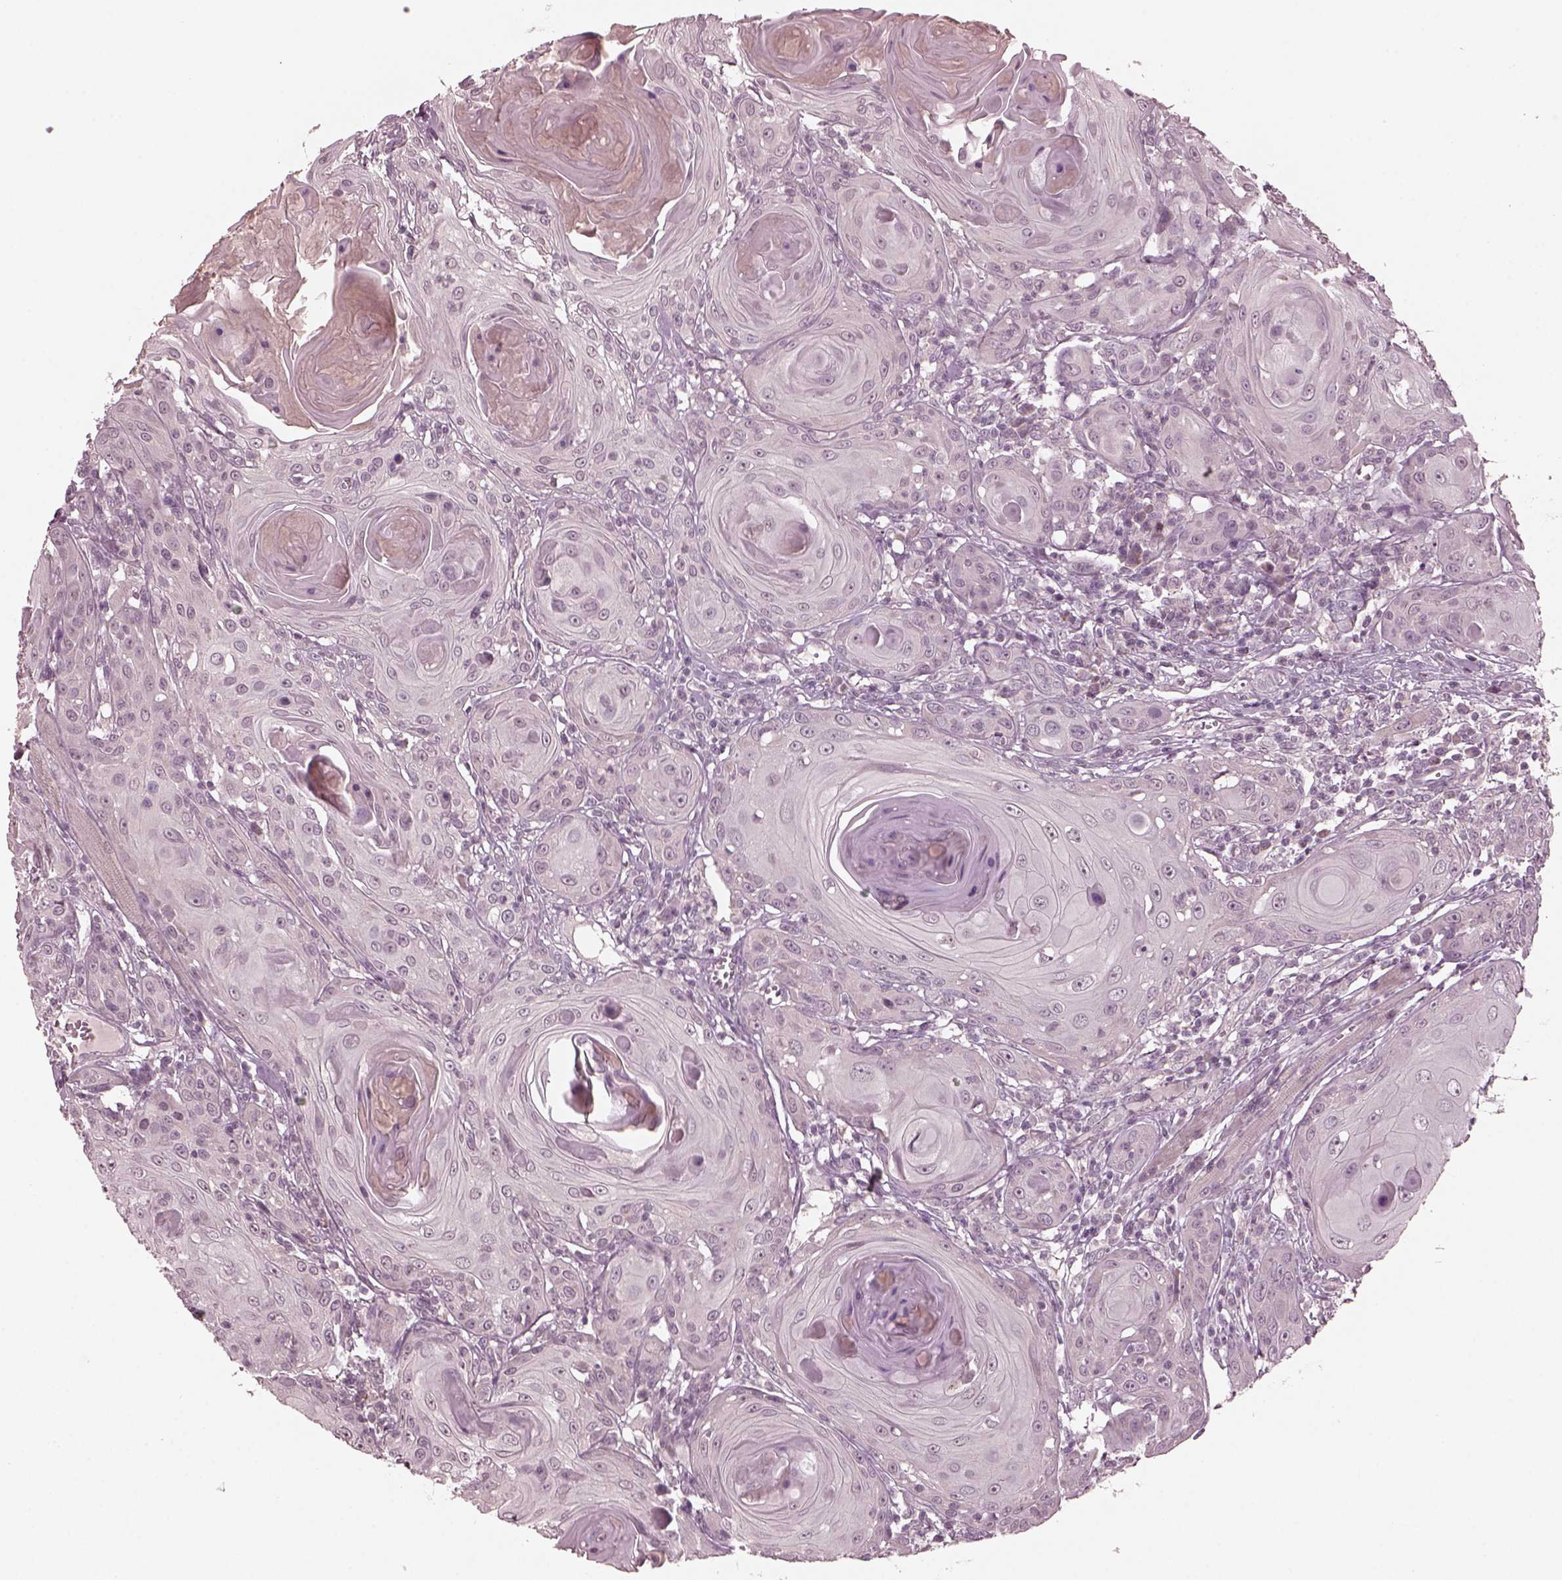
{"staining": {"intensity": "negative", "quantity": "none", "location": "none"}, "tissue": "head and neck cancer", "cell_type": "Tumor cells", "image_type": "cancer", "snomed": [{"axis": "morphology", "description": "Squamous cell carcinoma, NOS"}, {"axis": "topography", "description": "Head-Neck"}], "caption": "The photomicrograph exhibits no significant staining in tumor cells of head and neck cancer.", "gene": "RGS7", "patient": {"sex": "female", "age": 80}}